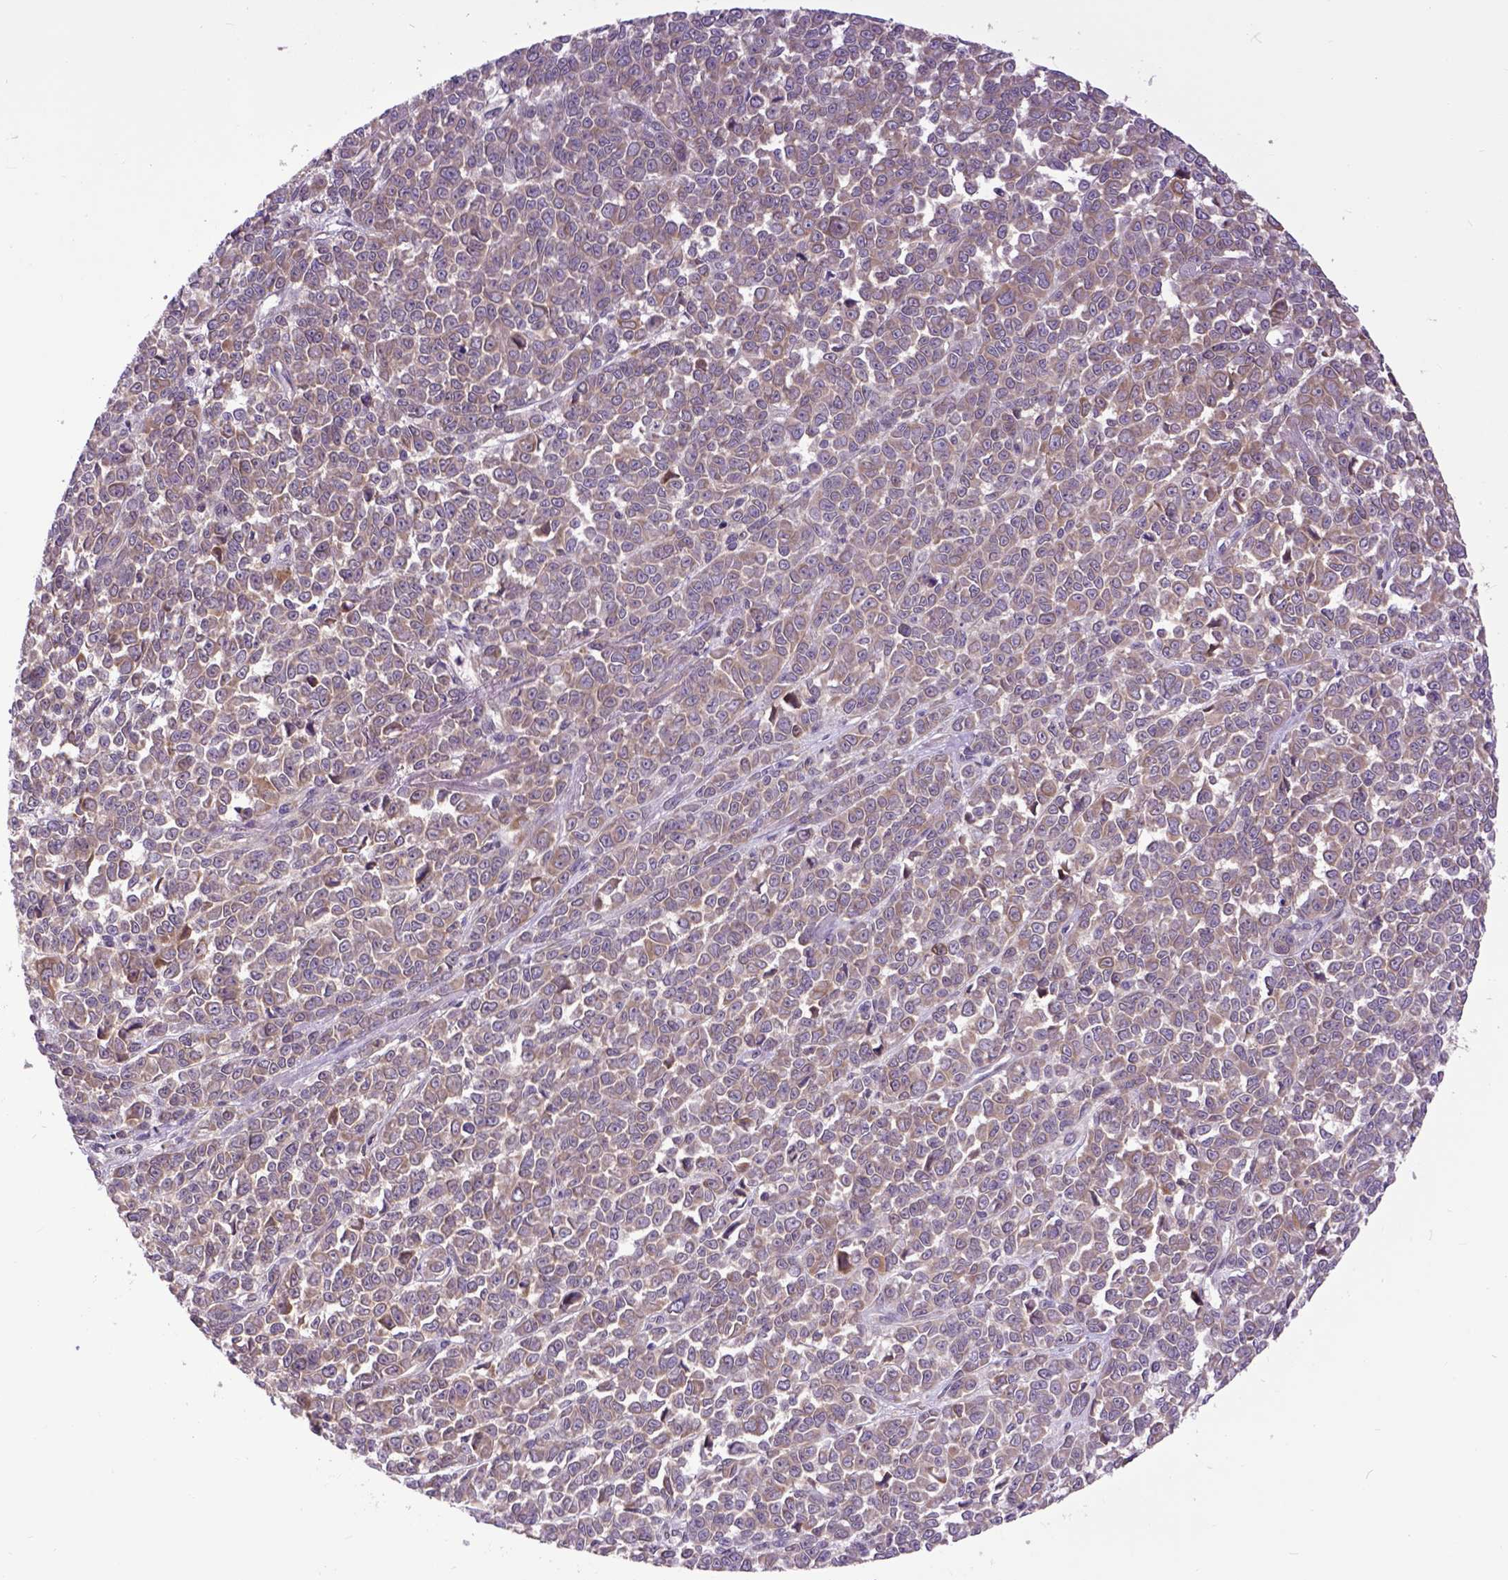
{"staining": {"intensity": "weak", "quantity": "25%-75%", "location": "cytoplasmic/membranous"}, "tissue": "melanoma", "cell_type": "Tumor cells", "image_type": "cancer", "snomed": [{"axis": "morphology", "description": "Malignant melanoma, NOS"}, {"axis": "topography", "description": "Skin"}], "caption": "A micrograph of melanoma stained for a protein exhibits weak cytoplasmic/membranous brown staining in tumor cells.", "gene": "ARL1", "patient": {"sex": "female", "age": 95}}